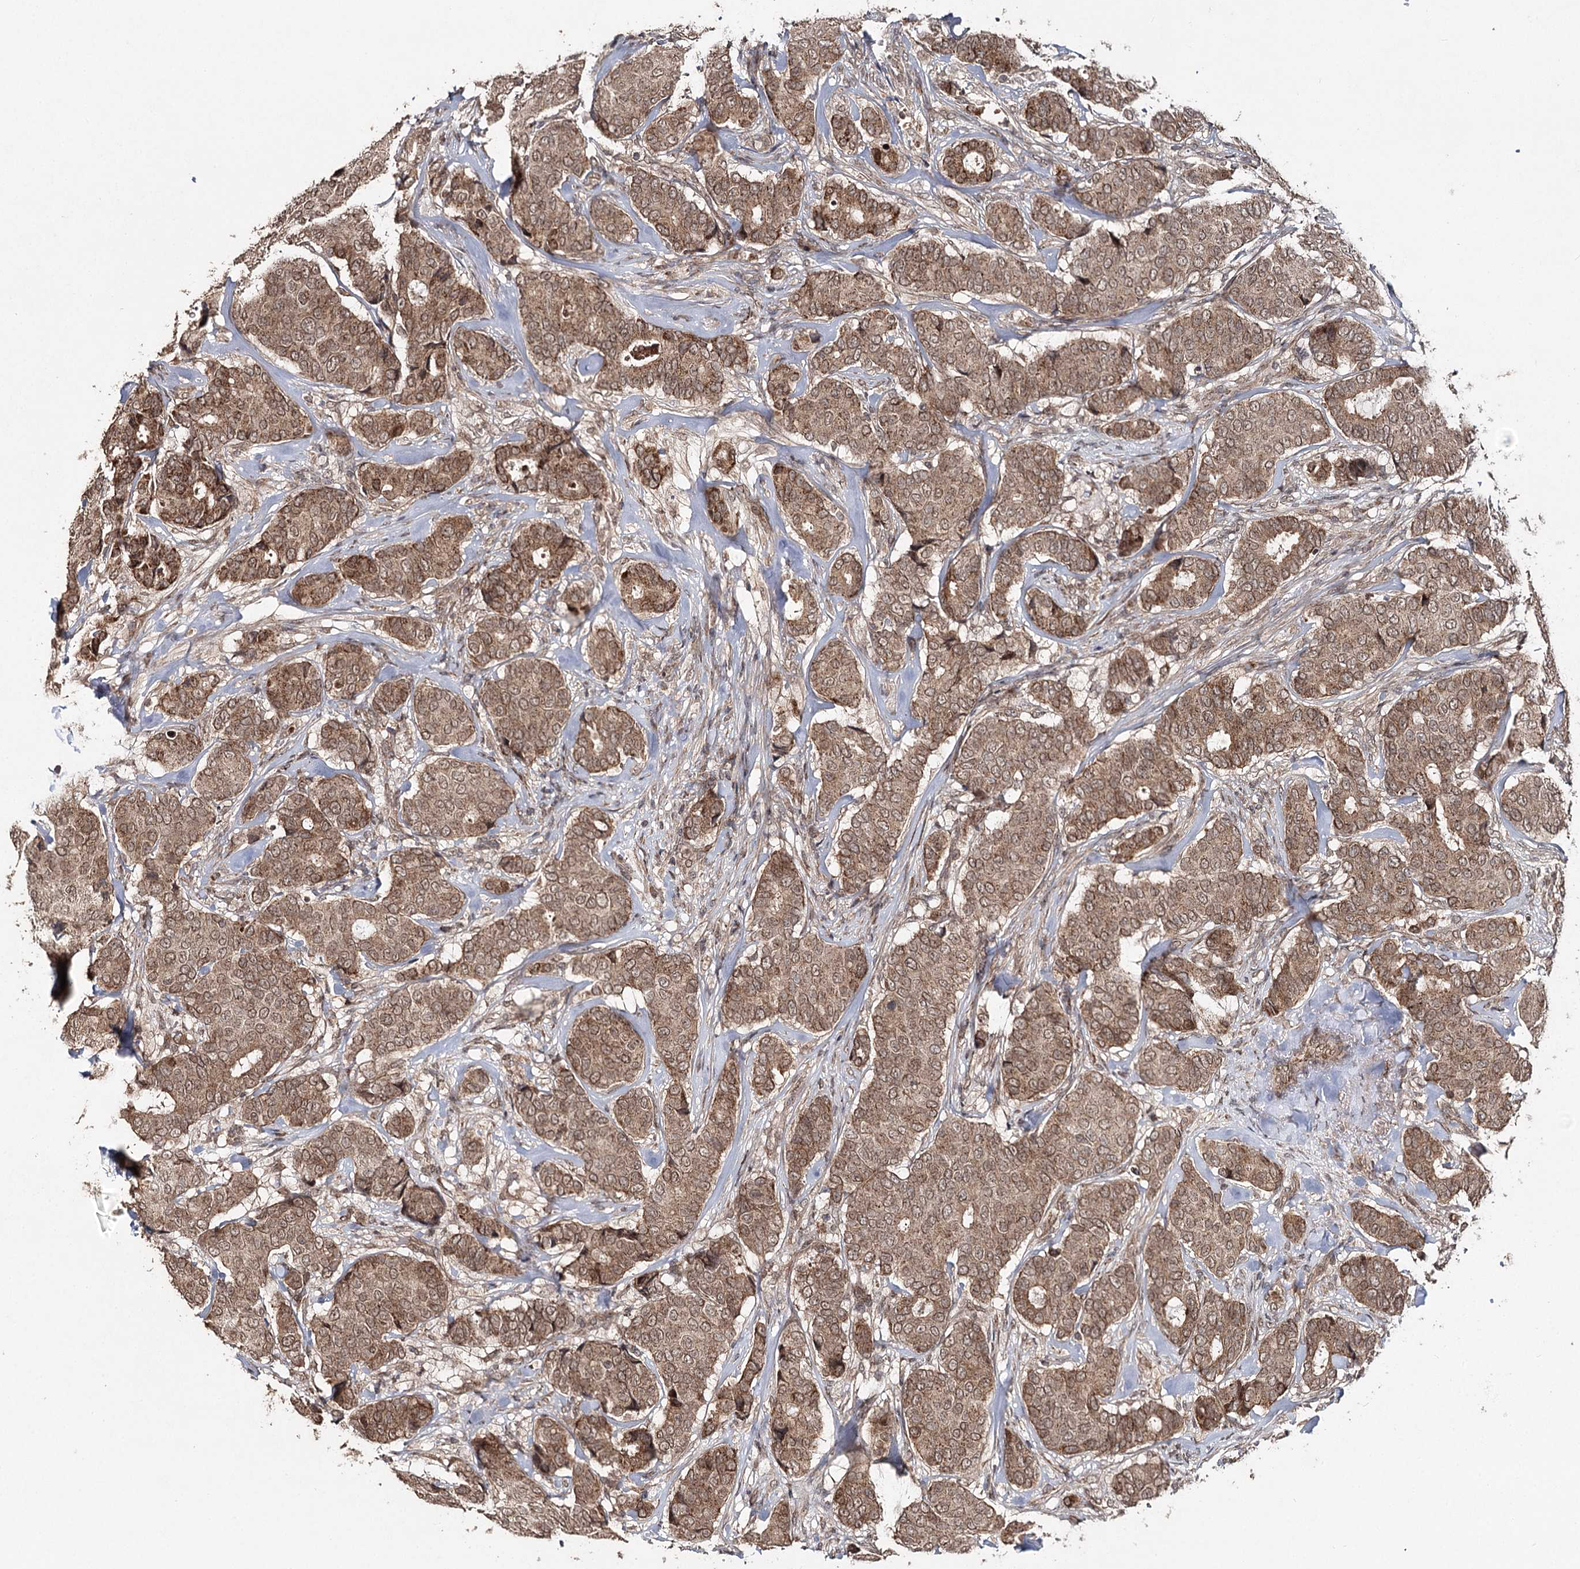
{"staining": {"intensity": "moderate", "quantity": ">75%", "location": "cytoplasmic/membranous,nuclear"}, "tissue": "breast cancer", "cell_type": "Tumor cells", "image_type": "cancer", "snomed": [{"axis": "morphology", "description": "Duct carcinoma"}, {"axis": "topography", "description": "Breast"}], "caption": "High-magnification brightfield microscopy of breast cancer (invasive ductal carcinoma) stained with DAB (brown) and counterstained with hematoxylin (blue). tumor cells exhibit moderate cytoplasmic/membranous and nuclear positivity is present in about>75% of cells. Immunohistochemistry (ihc) stains the protein of interest in brown and the nuclei are stained blue.", "gene": "ZNRF3", "patient": {"sex": "female", "age": 75}}